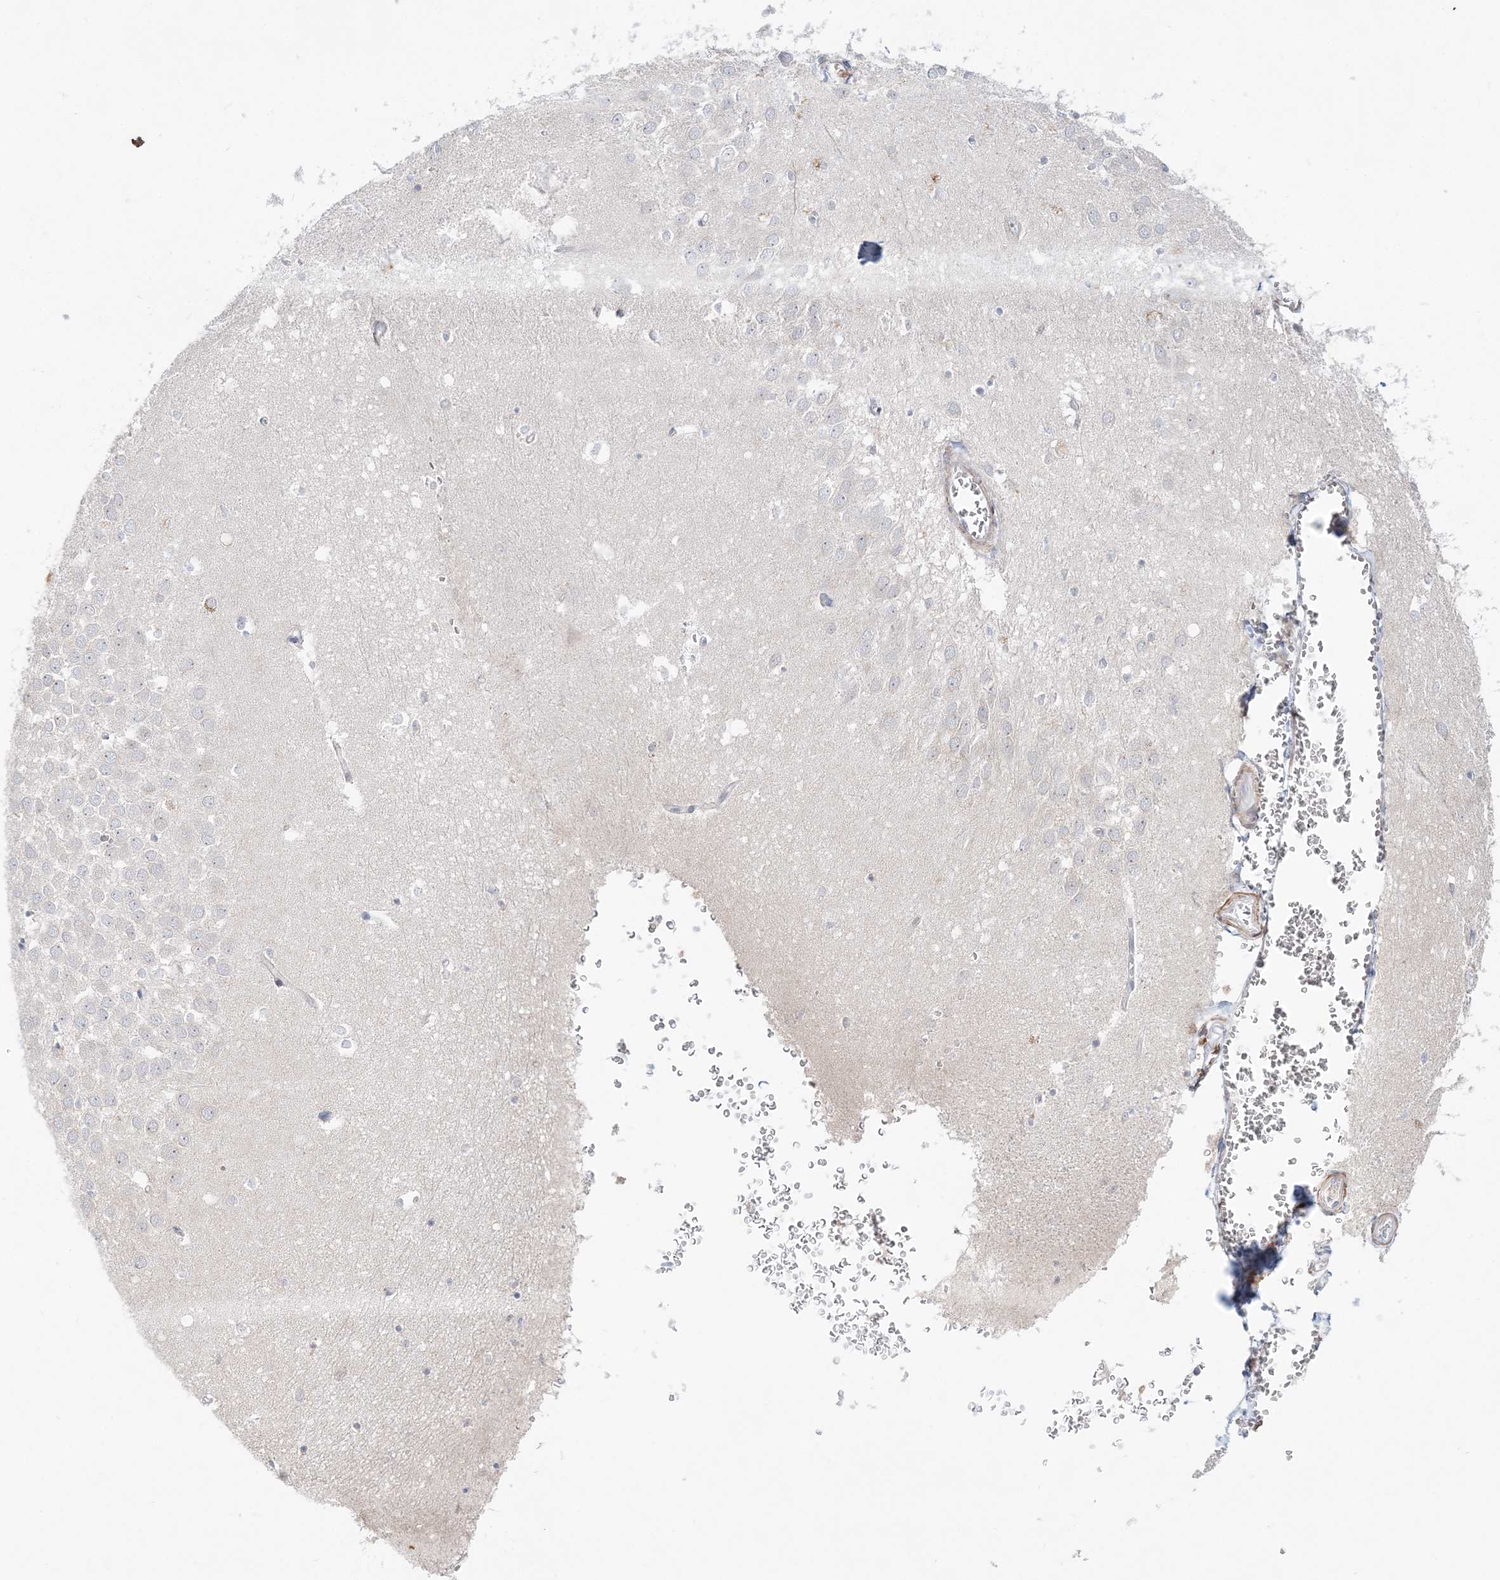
{"staining": {"intensity": "negative", "quantity": "none", "location": "none"}, "tissue": "hippocampus", "cell_type": "Glial cells", "image_type": "normal", "snomed": [{"axis": "morphology", "description": "Normal tissue, NOS"}, {"axis": "topography", "description": "Hippocampus"}], "caption": "IHC photomicrograph of benign hippocampus: hippocampus stained with DAB (3,3'-diaminobenzidine) displays no significant protein expression in glial cells.", "gene": "DNAH5", "patient": {"sex": "female", "age": 64}}